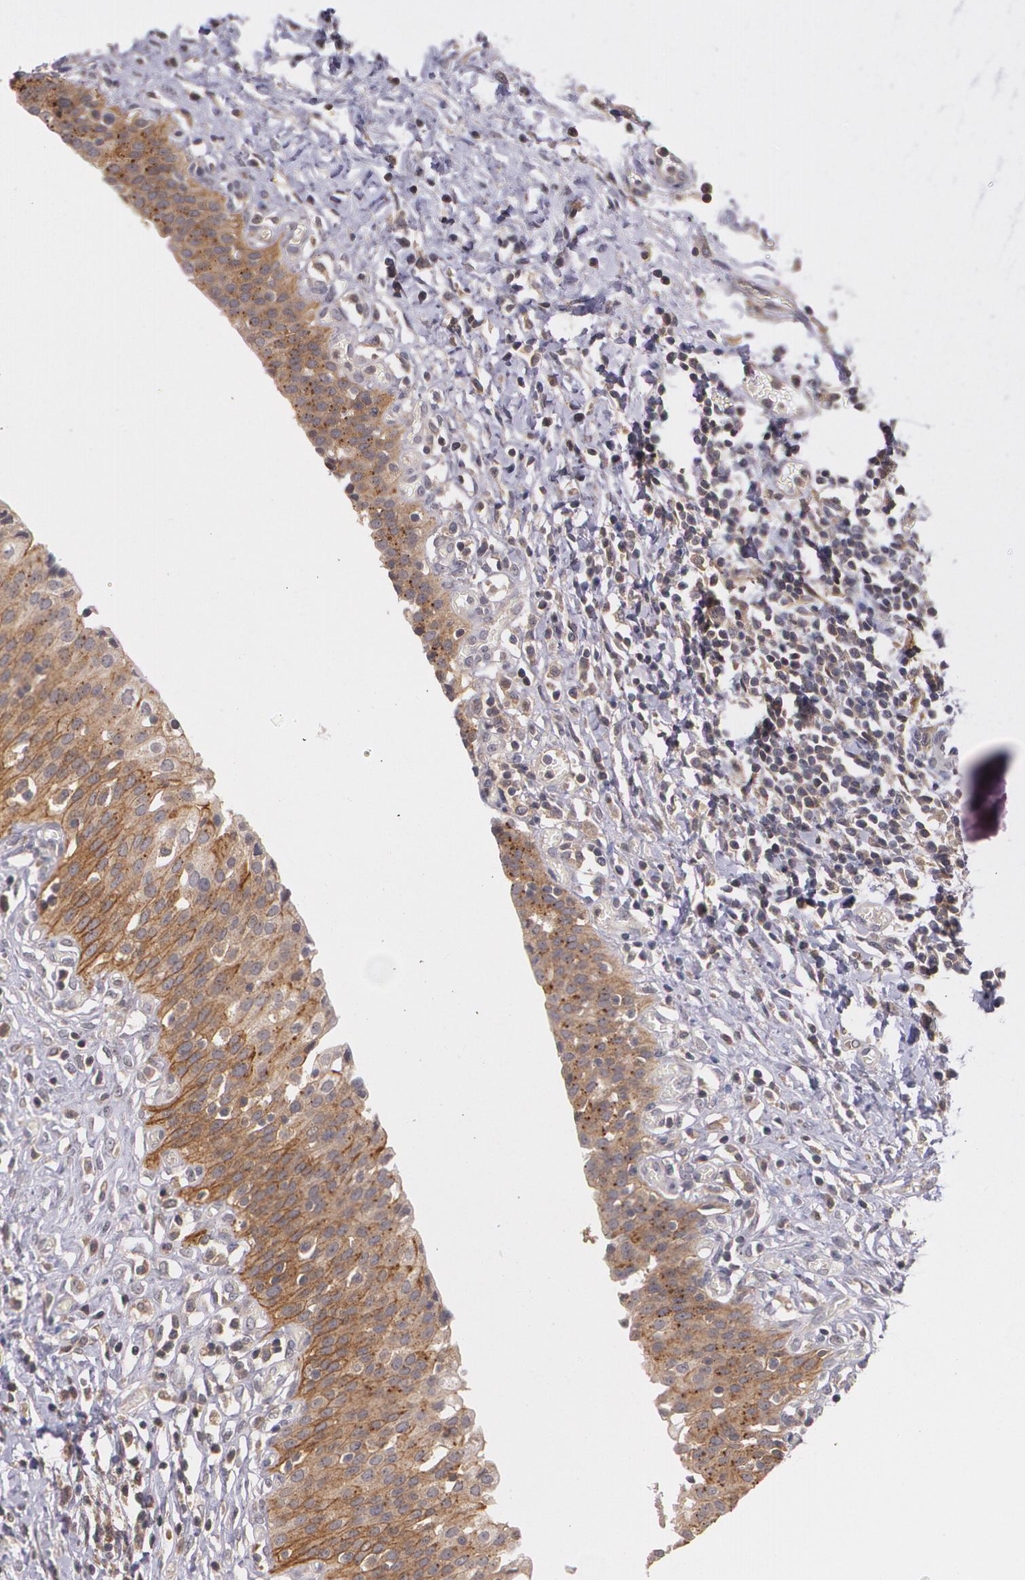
{"staining": {"intensity": "strong", "quantity": ">75%", "location": "cytoplasmic/membranous"}, "tissue": "urinary bladder", "cell_type": "Urothelial cells", "image_type": "normal", "snomed": [{"axis": "morphology", "description": "Normal tissue, NOS"}, {"axis": "topography", "description": "Urinary bladder"}], "caption": "This image shows immunohistochemistry (IHC) staining of normal urinary bladder, with high strong cytoplasmic/membranous expression in approximately >75% of urothelial cells.", "gene": "IFNGR2", "patient": {"sex": "male", "age": 51}}